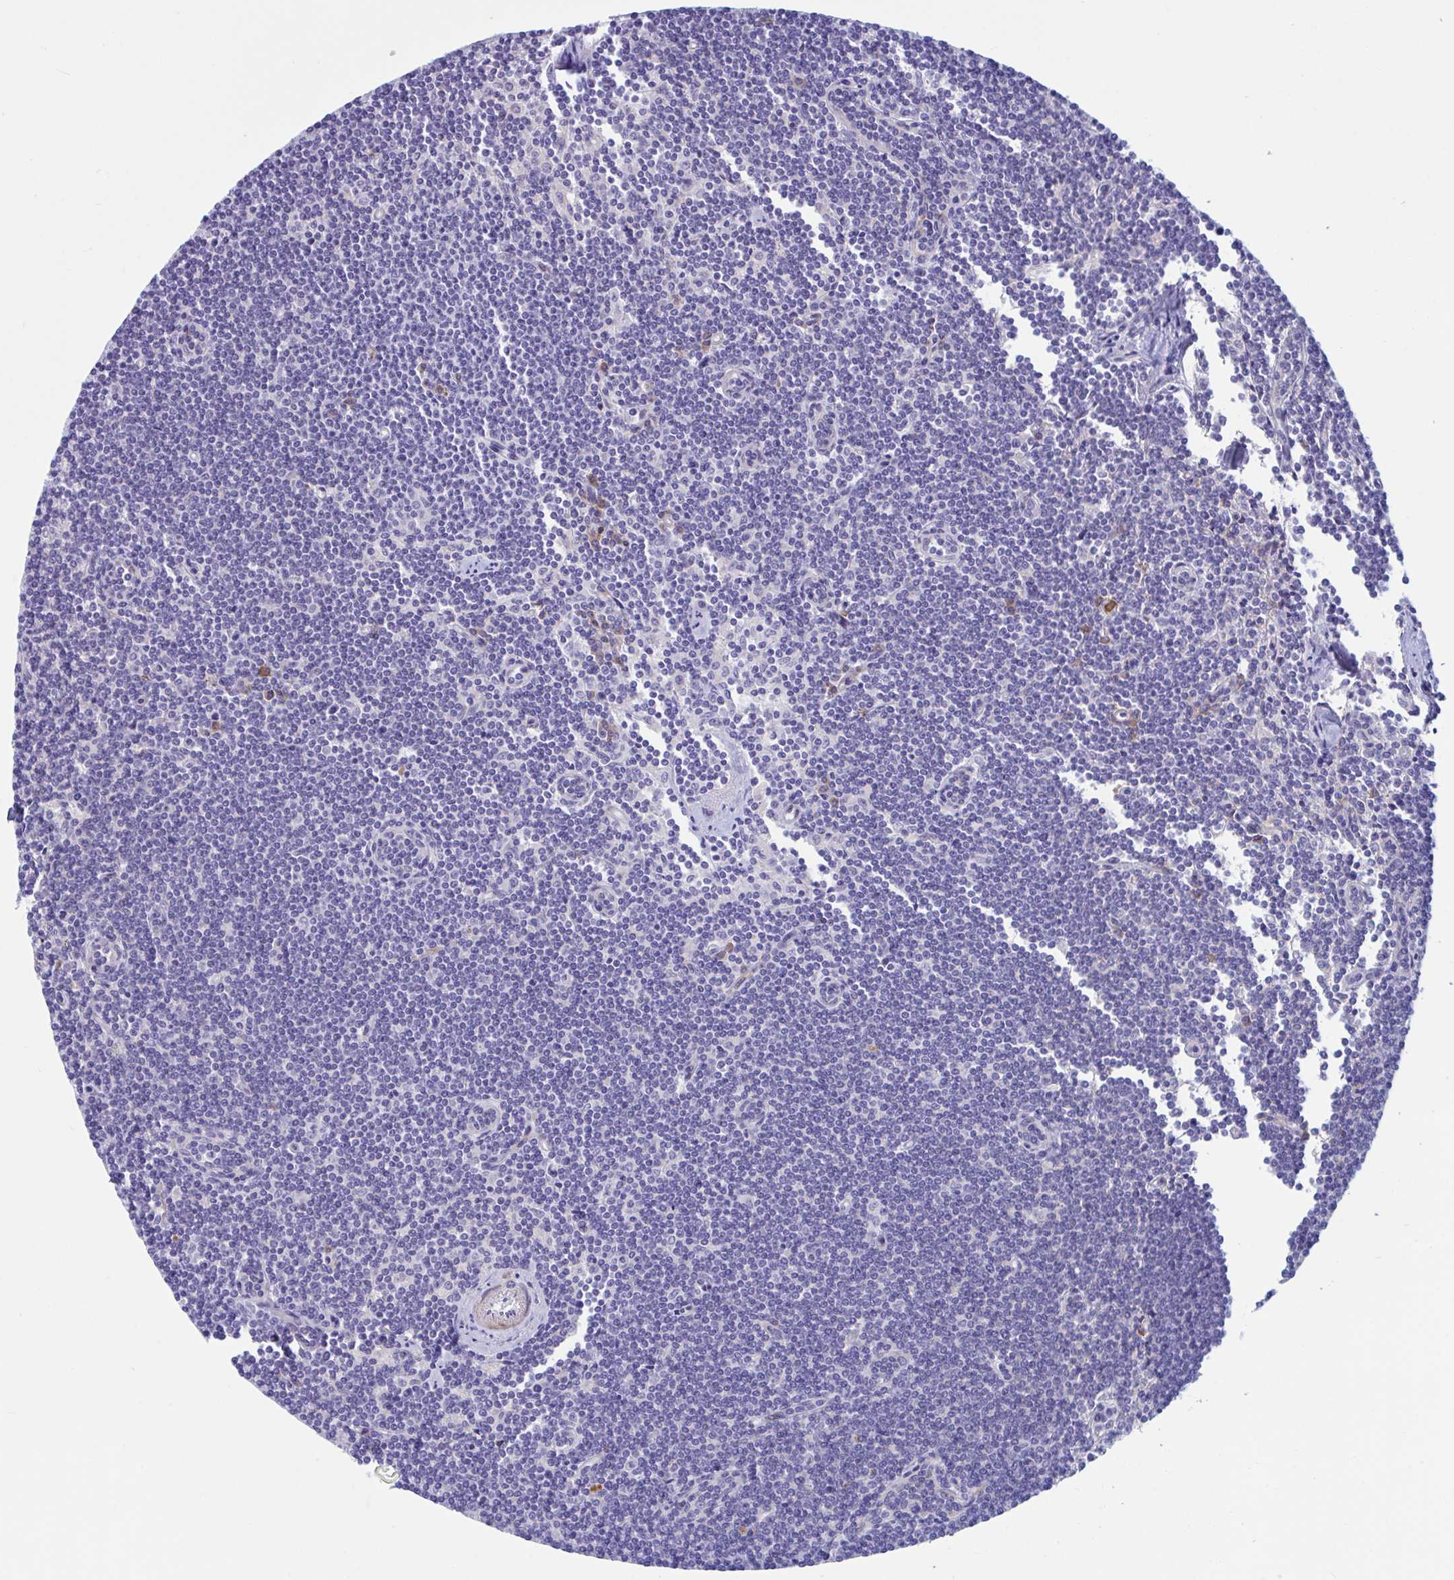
{"staining": {"intensity": "negative", "quantity": "none", "location": "none"}, "tissue": "lymphoma", "cell_type": "Tumor cells", "image_type": "cancer", "snomed": [{"axis": "morphology", "description": "Malignant lymphoma, non-Hodgkin's type, Low grade"}, {"axis": "topography", "description": "Lymph node"}], "caption": "A photomicrograph of lymphoma stained for a protein displays no brown staining in tumor cells.", "gene": "WBP1", "patient": {"sex": "female", "age": 73}}